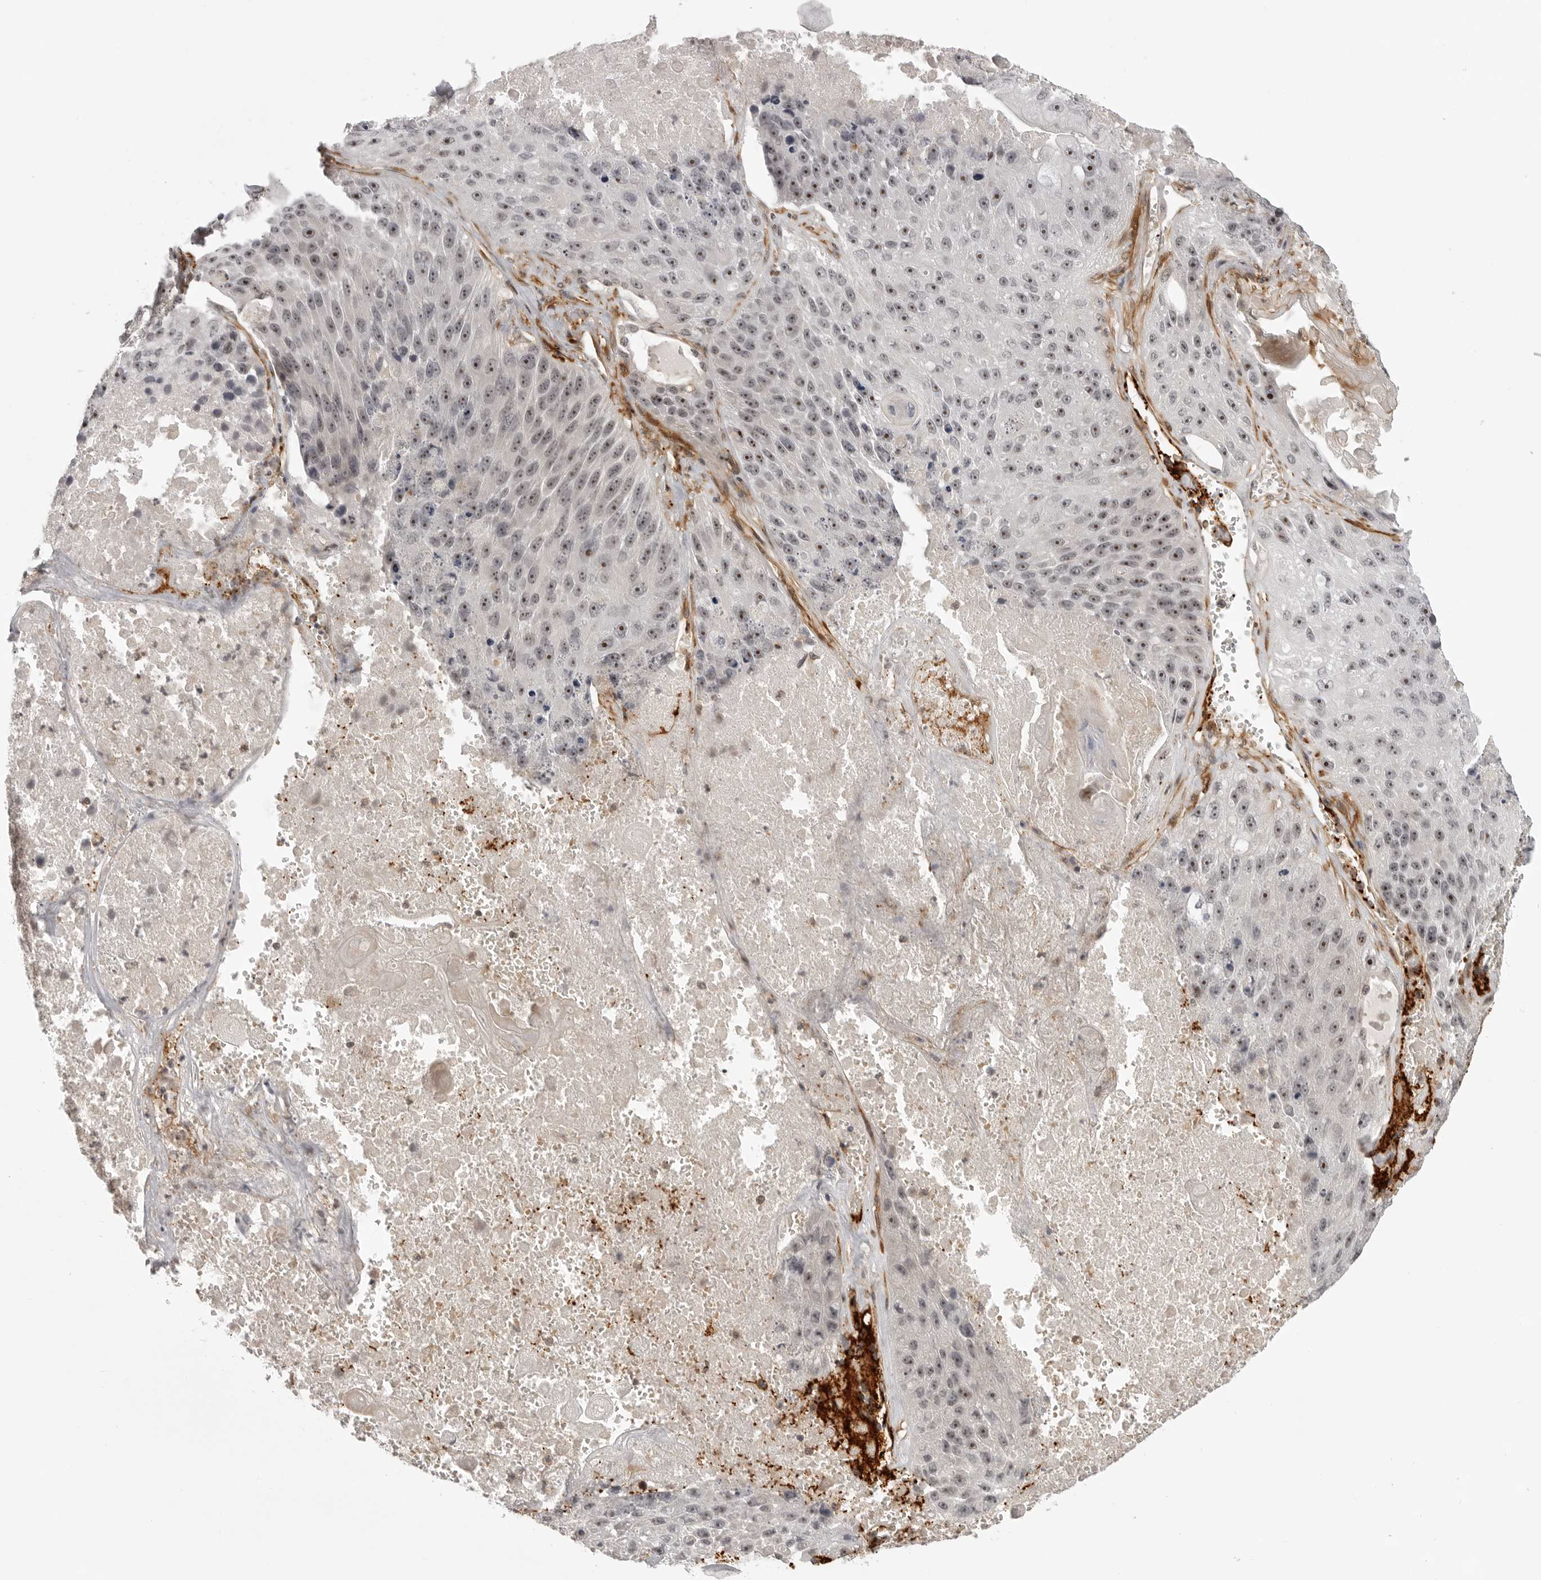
{"staining": {"intensity": "strong", "quantity": ">75%", "location": "nuclear"}, "tissue": "lung cancer", "cell_type": "Tumor cells", "image_type": "cancer", "snomed": [{"axis": "morphology", "description": "Squamous cell carcinoma, NOS"}, {"axis": "topography", "description": "Lung"}], "caption": "This is an image of immunohistochemistry staining of lung cancer (squamous cell carcinoma), which shows strong positivity in the nuclear of tumor cells.", "gene": "TUT4", "patient": {"sex": "male", "age": 61}}